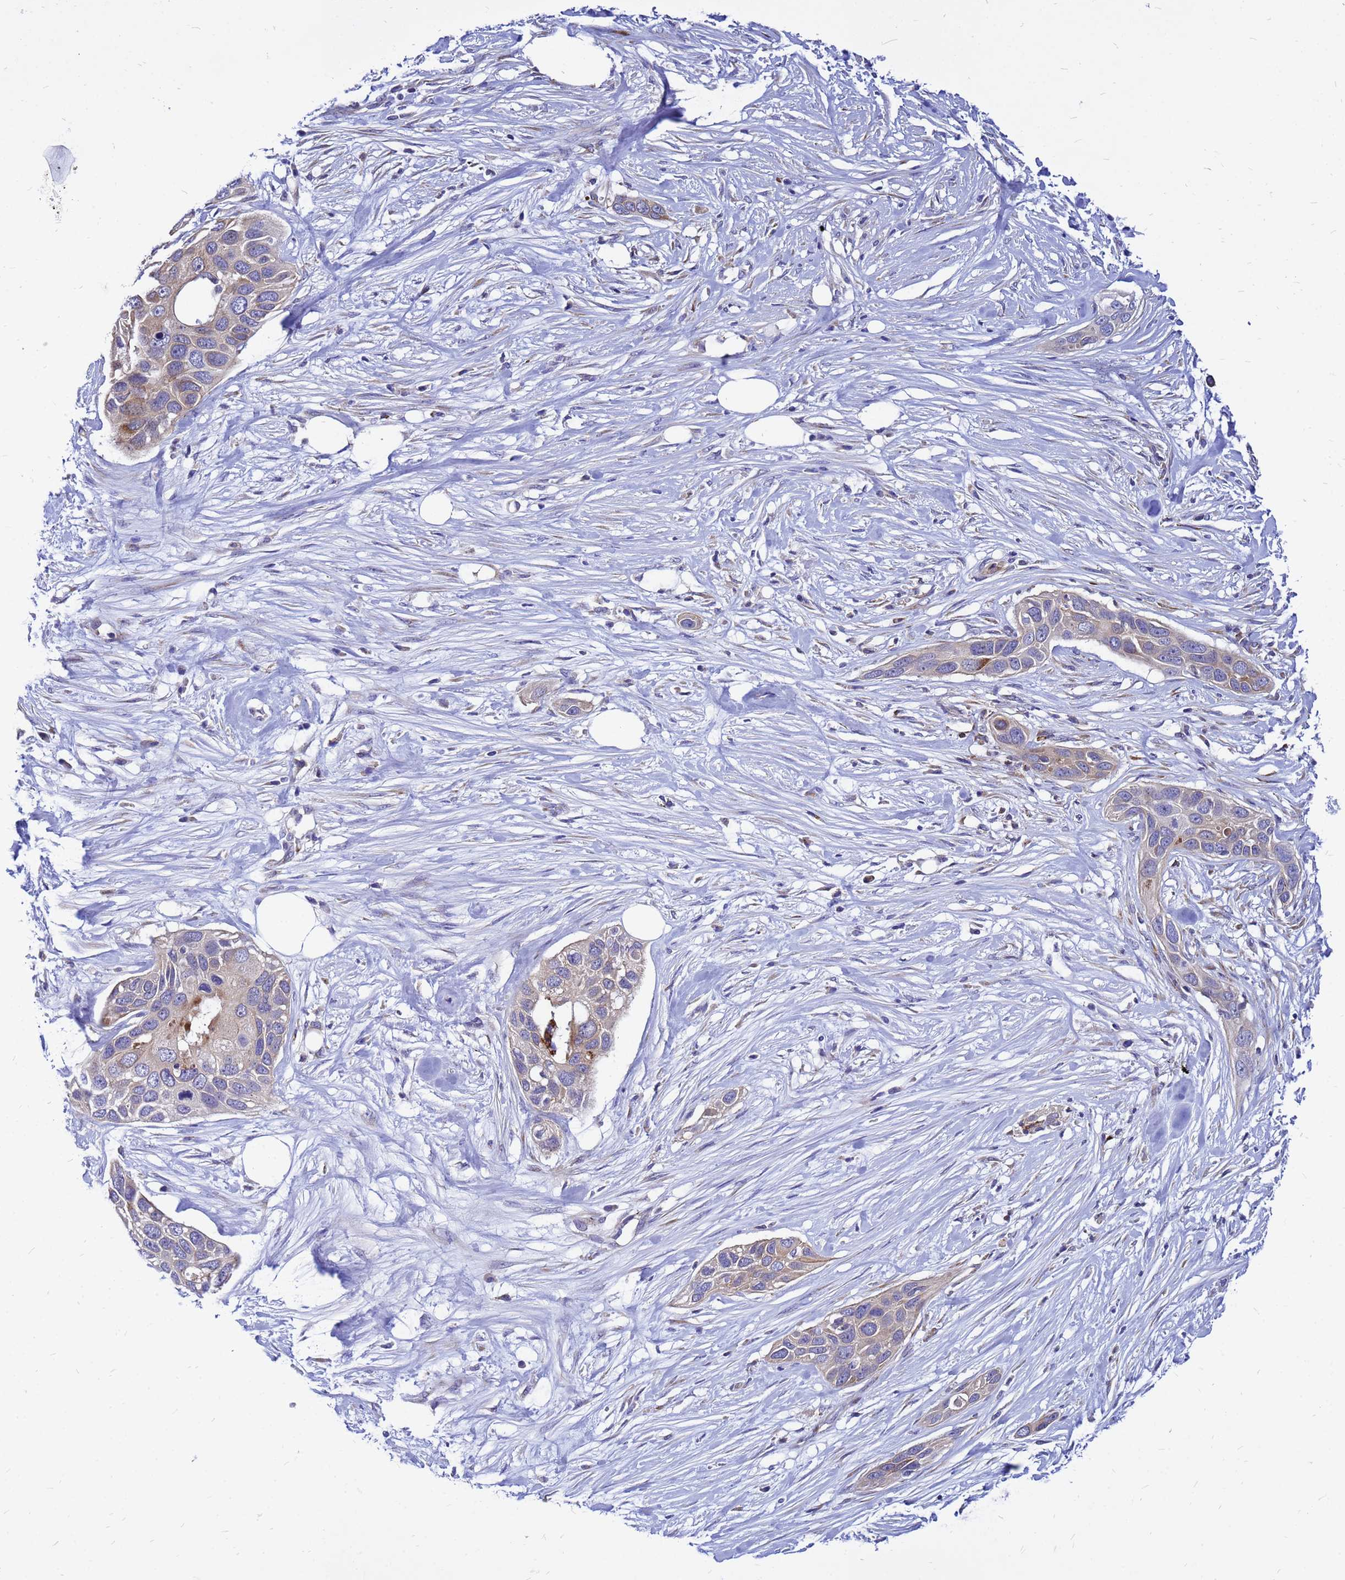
{"staining": {"intensity": "moderate", "quantity": "<25%", "location": "cytoplasmic/membranous"}, "tissue": "pancreatic cancer", "cell_type": "Tumor cells", "image_type": "cancer", "snomed": [{"axis": "morphology", "description": "Adenocarcinoma, NOS"}, {"axis": "topography", "description": "Pancreas"}], "caption": "IHC image of neoplastic tissue: pancreatic cancer (adenocarcinoma) stained using IHC displays low levels of moderate protein expression localized specifically in the cytoplasmic/membranous of tumor cells, appearing as a cytoplasmic/membranous brown color.", "gene": "FHIP1A", "patient": {"sex": "female", "age": 60}}